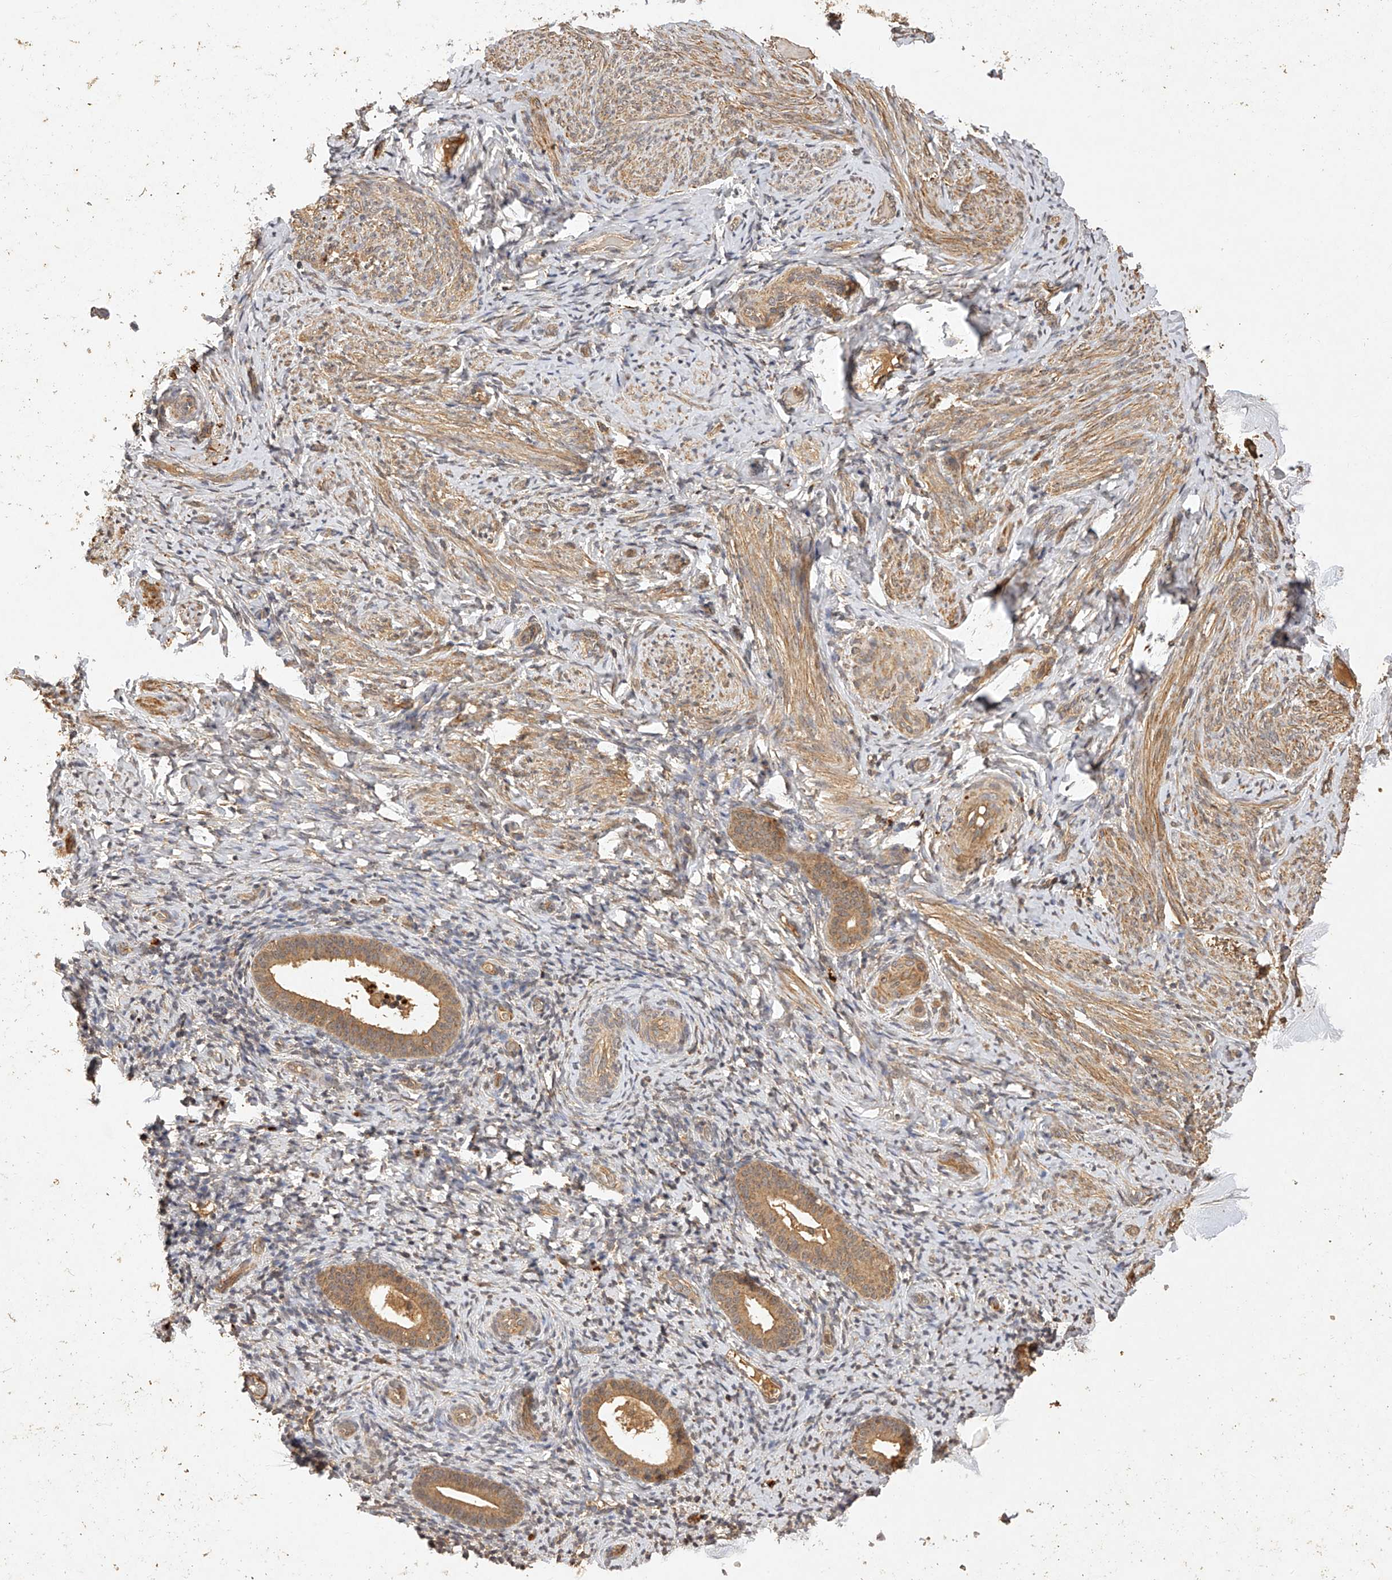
{"staining": {"intensity": "weak", "quantity": "<25%", "location": "cytoplasmic/membranous"}, "tissue": "endometrium", "cell_type": "Cells in endometrial stroma", "image_type": "normal", "snomed": [{"axis": "morphology", "description": "Normal tissue, NOS"}, {"axis": "topography", "description": "Endometrium"}], "caption": "DAB (3,3'-diaminobenzidine) immunohistochemical staining of benign human endometrium reveals no significant staining in cells in endometrial stroma. (DAB IHC with hematoxylin counter stain).", "gene": "NSMAF", "patient": {"sex": "female", "age": 51}}